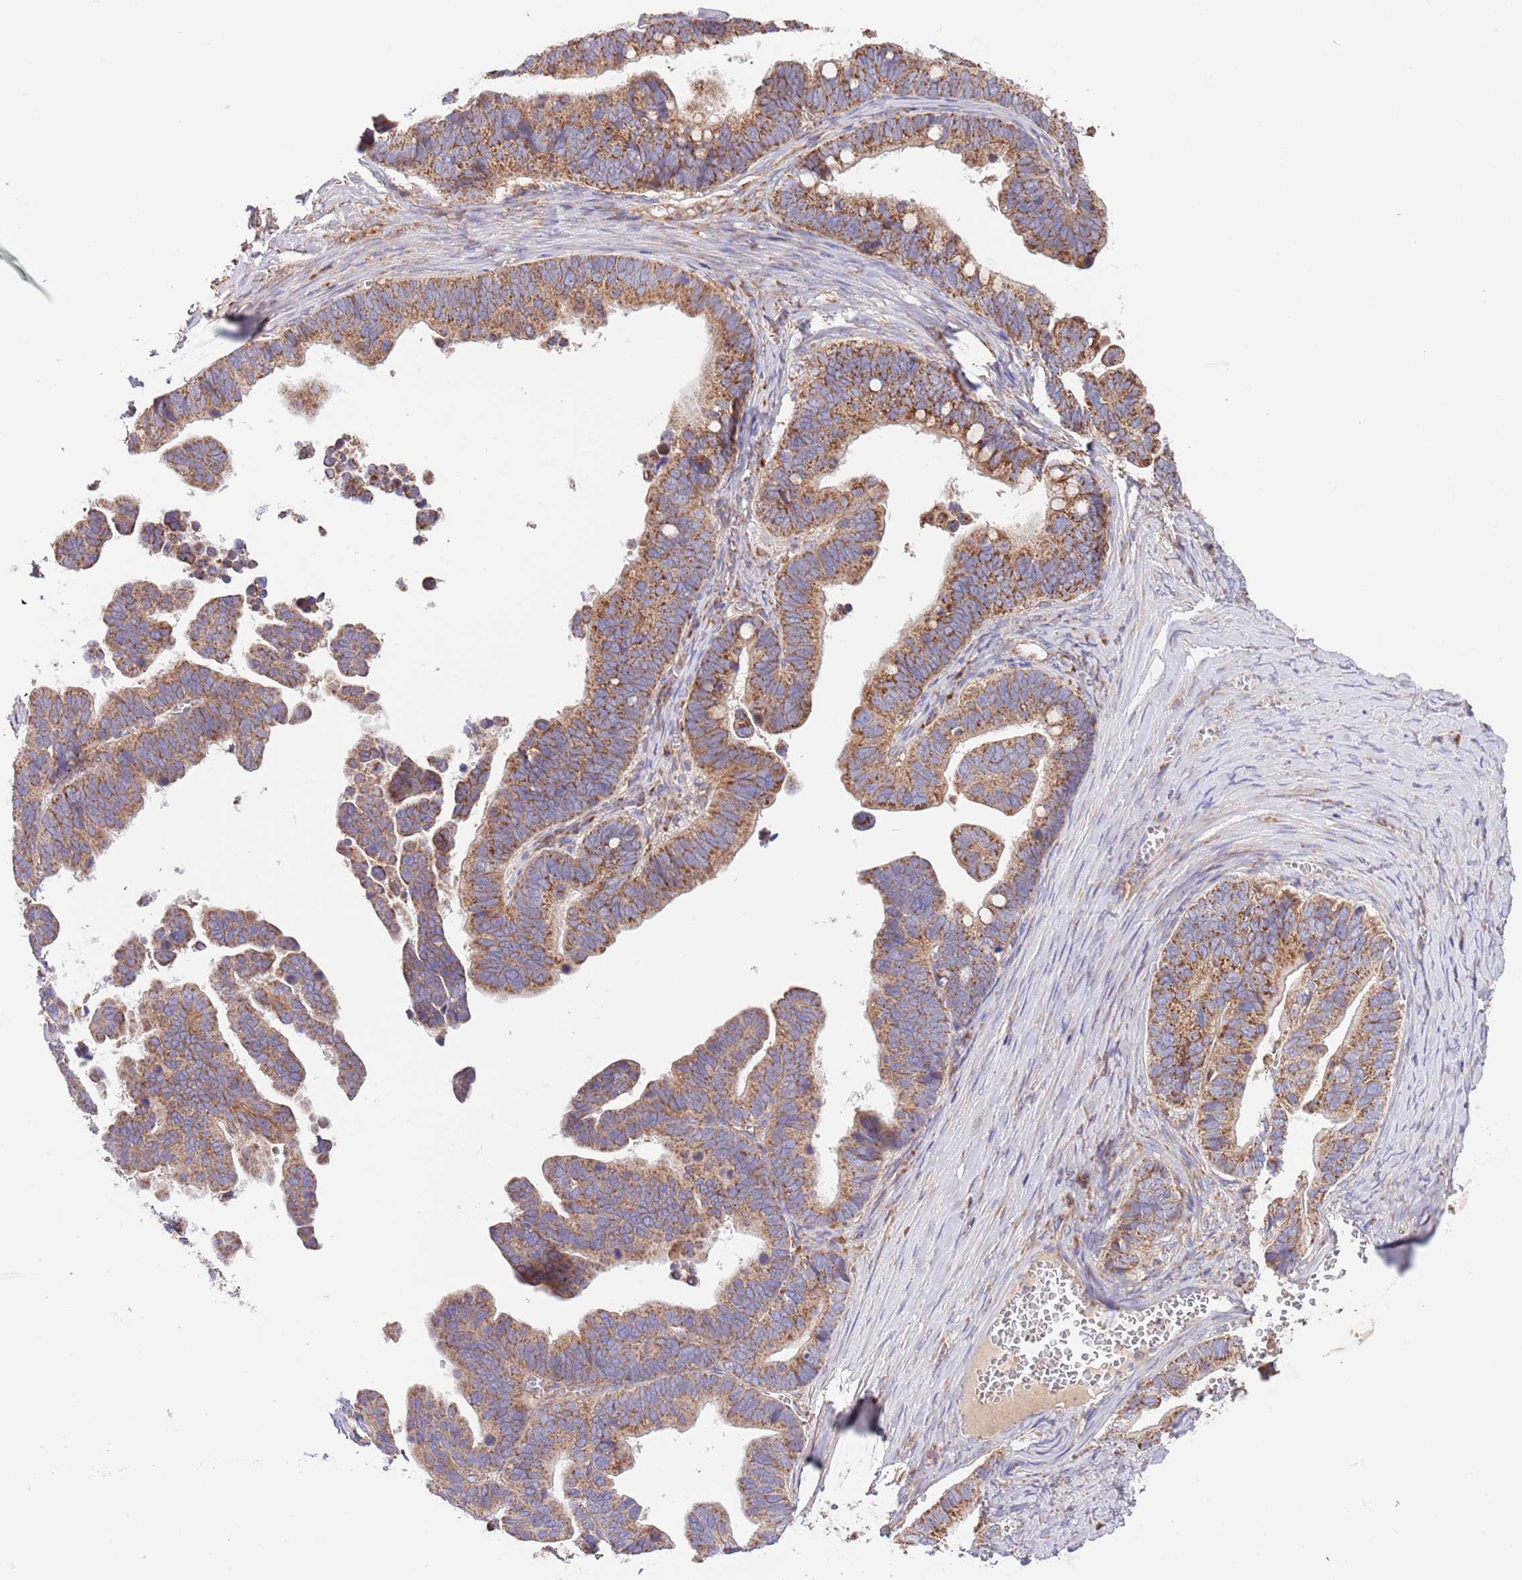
{"staining": {"intensity": "moderate", "quantity": ">75%", "location": "cytoplasmic/membranous"}, "tissue": "ovarian cancer", "cell_type": "Tumor cells", "image_type": "cancer", "snomed": [{"axis": "morphology", "description": "Cystadenocarcinoma, serous, NOS"}, {"axis": "topography", "description": "Ovary"}], "caption": "An immunohistochemistry photomicrograph of neoplastic tissue is shown. Protein staining in brown highlights moderate cytoplasmic/membranous positivity in ovarian cancer (serous cystadenocarcinoma) within tumor cells.", "gene": "DNAJA3", "patient": {"sex": "female", "age": 56}}